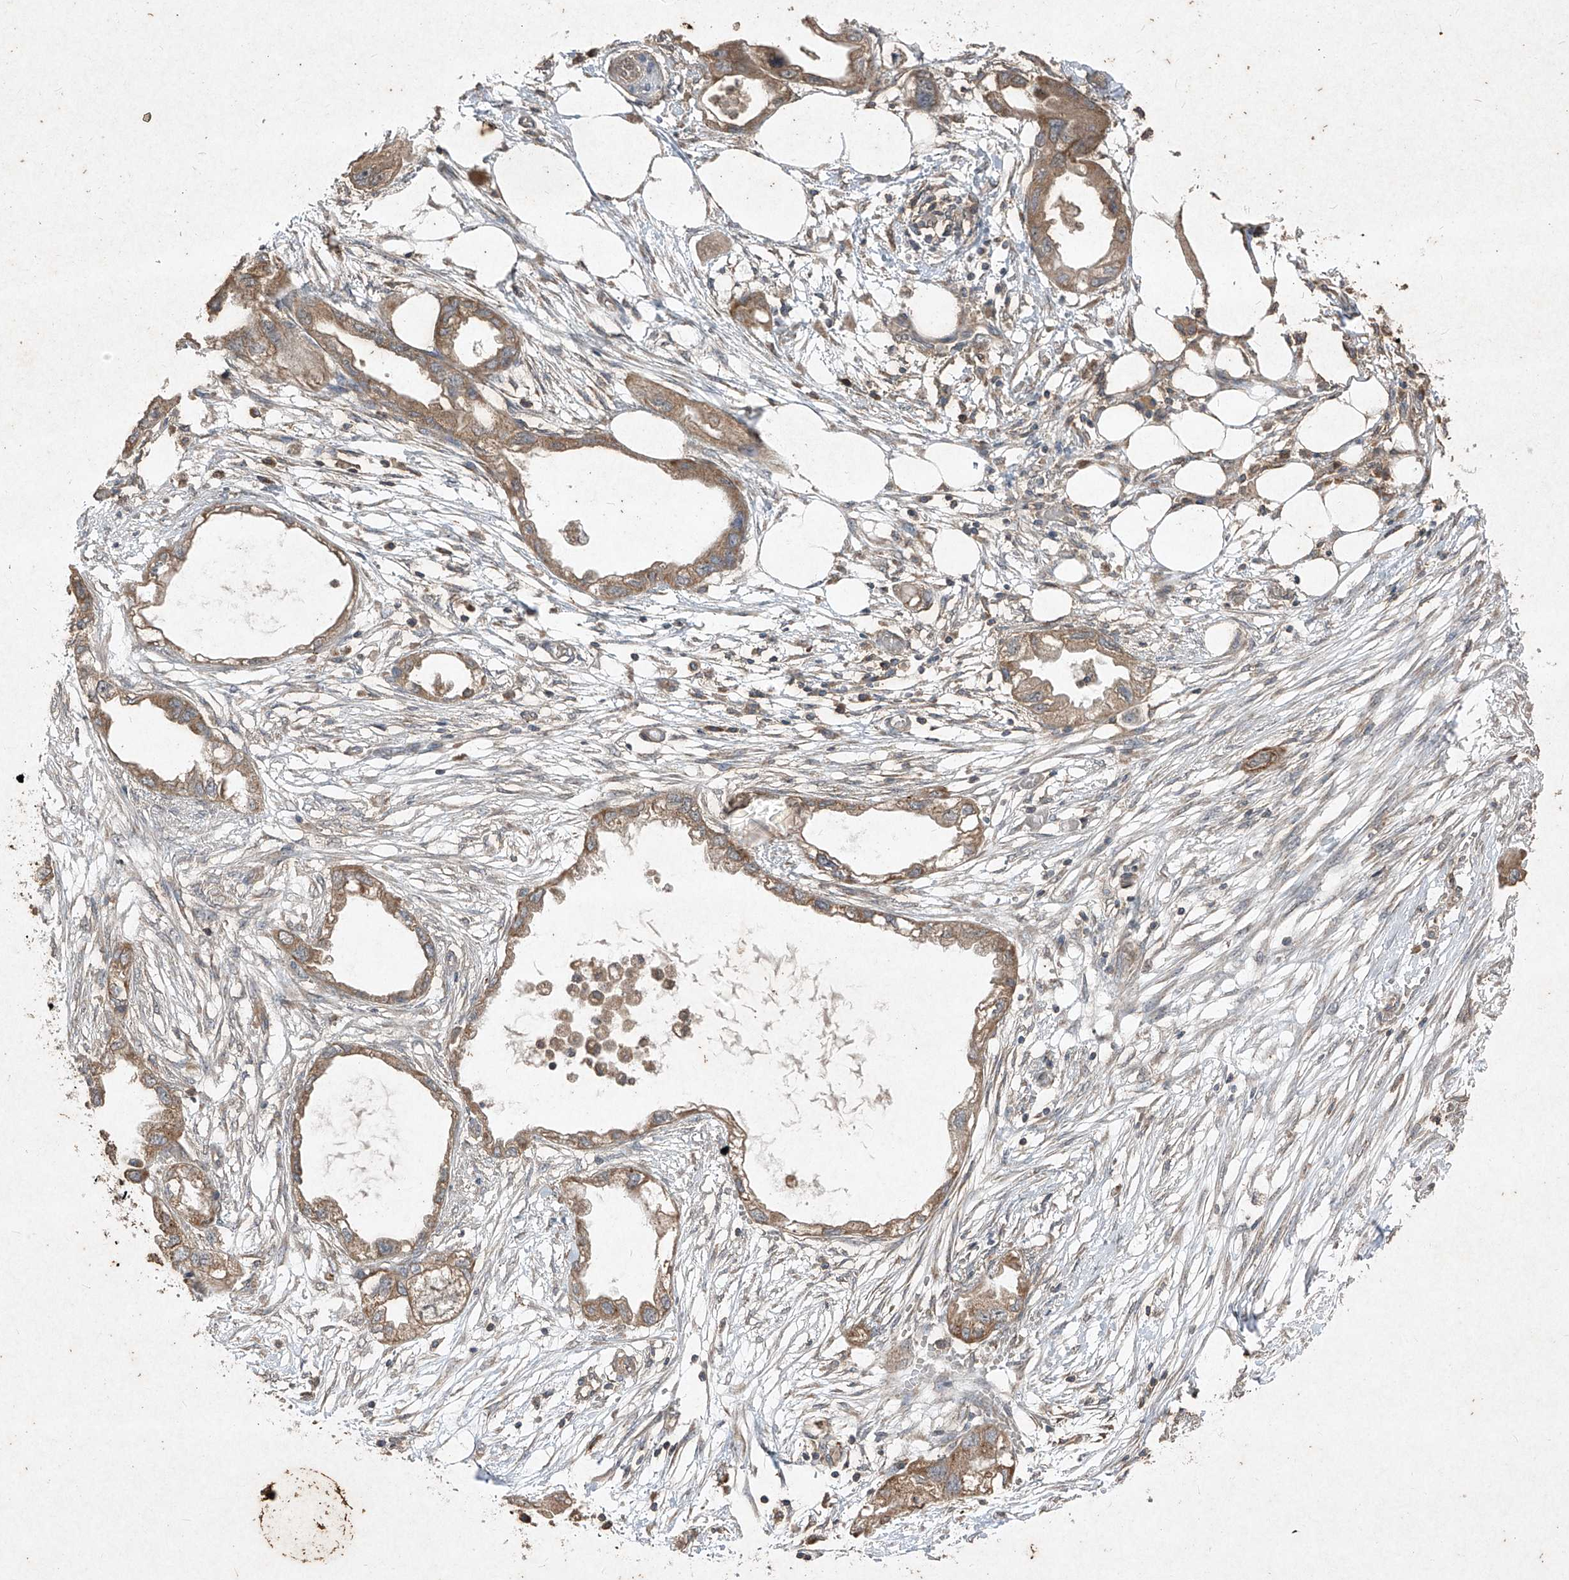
{"staining": {"intensity": "moderate", "quantity": ">75%", "location": "cytoplasmic/membranous"}, "tissue": "endometrial cancer", "cell_type": "Tumor cells", "image_type": "cancer", "snomed": [{"axis": "morphology", "description": "Adenocarcinoma, NOS"}, {"axis": "morphology", "description": "Adenocarcinoma, metastatic, NOS"}, {"axis": "topography", "description": "Adipose tissue"}, {"axis": "topography", "description": "Endometrium"}], "caption": "Adenocarcinoma (endometrial) tissue exhibits moderate cytoplasmic/membranous positivity in approximately >75% of tumor cells", "gene": "ABCD3", "patient": {"sex": "female", "age": 67}}